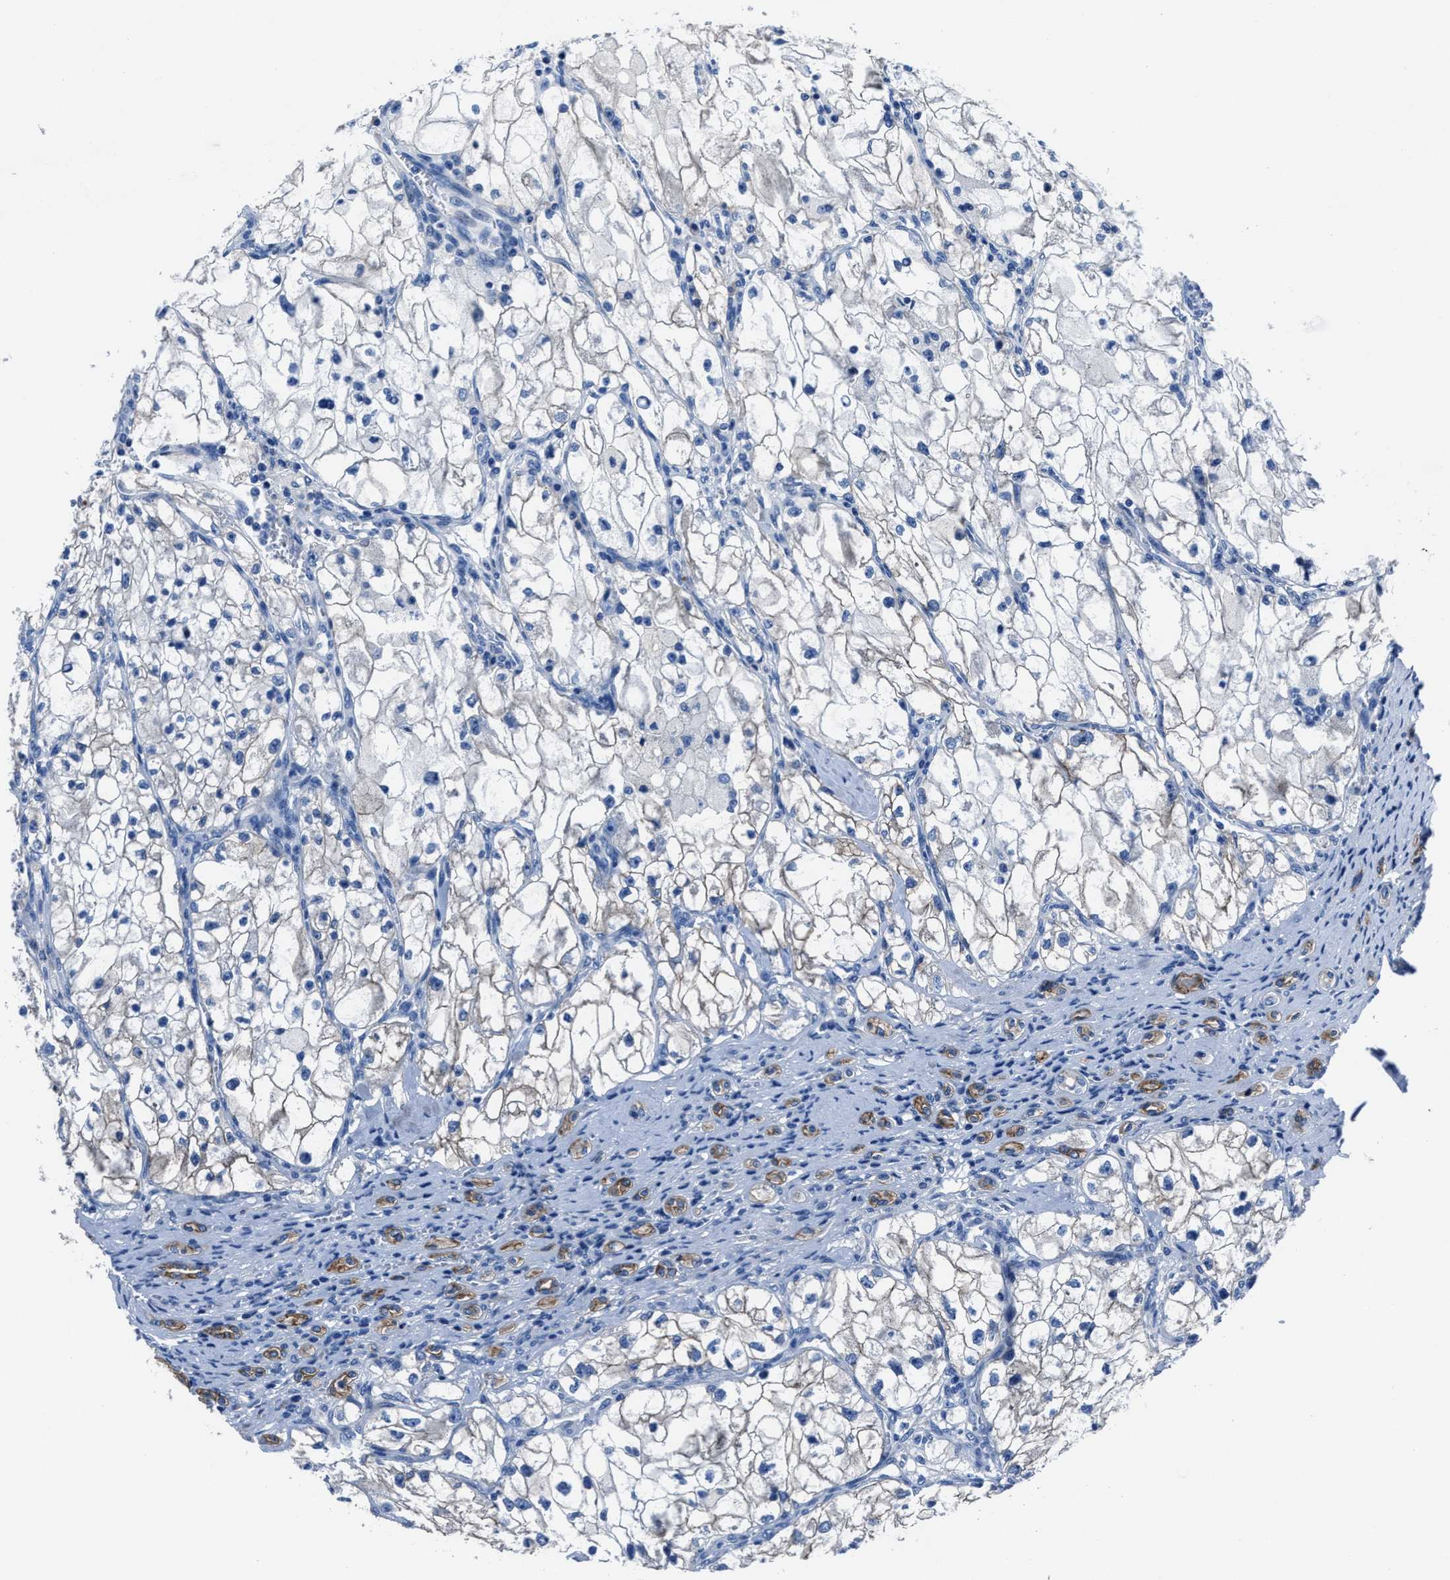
{"staining": {"intensity": "negative", "quantity": "none", "location": "none"}, "tissue": "renal cancer", "cell_type": "Tumor cells", "image_type": "cancer", "snomed": [{"axis": "morphology", "description": "Adenocarcinoma, NOS"}, {"axis": "topography", "description": "Kidney"}], "caption": "Immunohistochemistry (IHC) micrograph of renal cancer (adenocarcinoma) stained for a protein (brown), which demonstrates no expression in tumor cells.", "gene": "LMO7", "patient": {"sex": "female", "age": 70}}